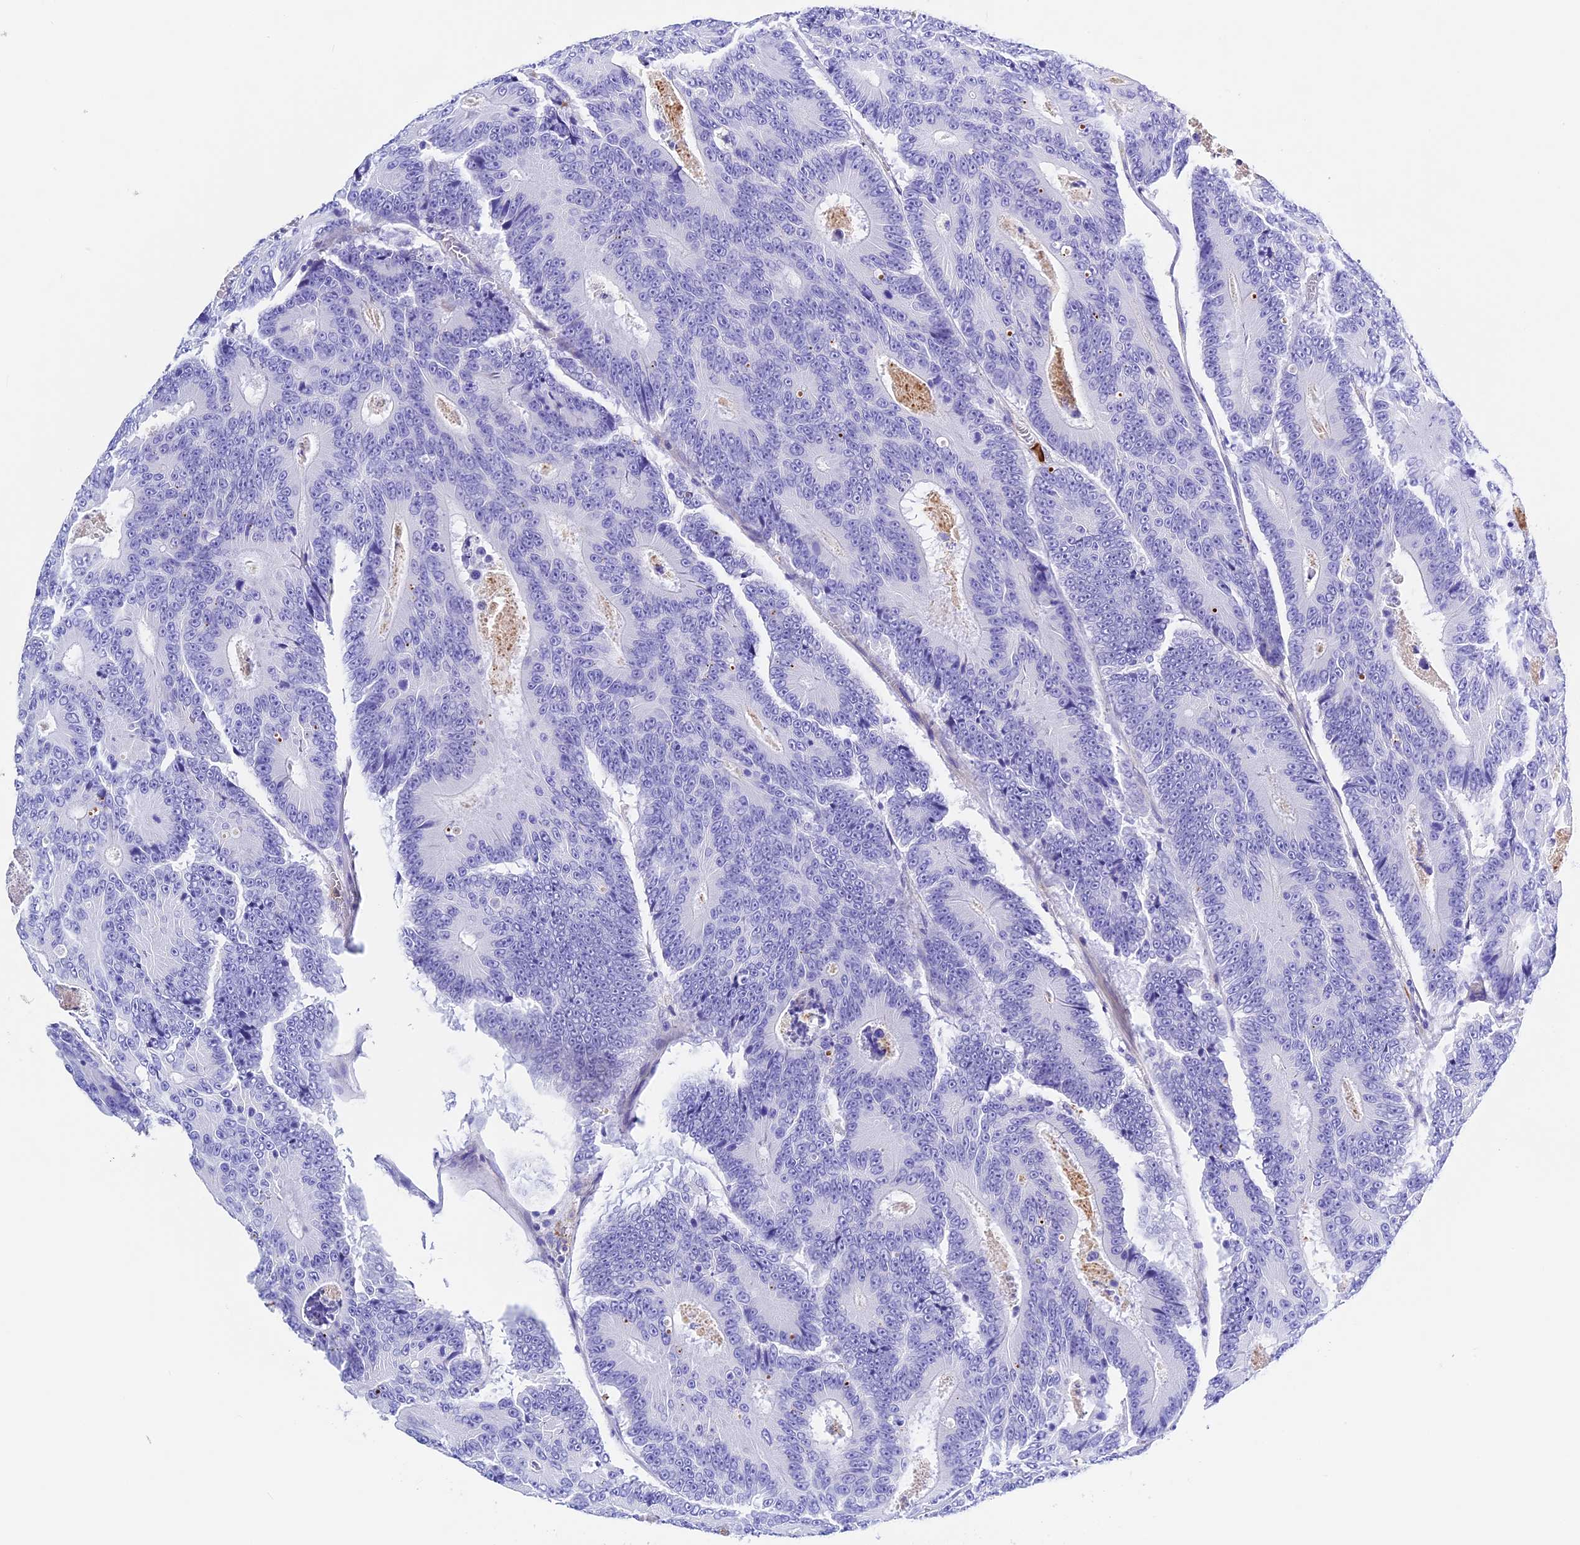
{"staining": {"intensity": "negative", "quantity": "none", "location": "none"}, "tissue": "colorectal cancer", "cell_type": "Tumor cells", "image_type": "cancer", "snomed": [{"axis": "morphology", "description": "Adenocarcinoma, NOS"}, {"axis": "topography", "description": "Colon"}], "caption": "Immunohistochemical staining of colorectal cancer (adenocarcinoma) demonstrates no significant positivity in tumor cells.", "gene": "PSG11", "patient": {"sex": "male", "age": 83}}